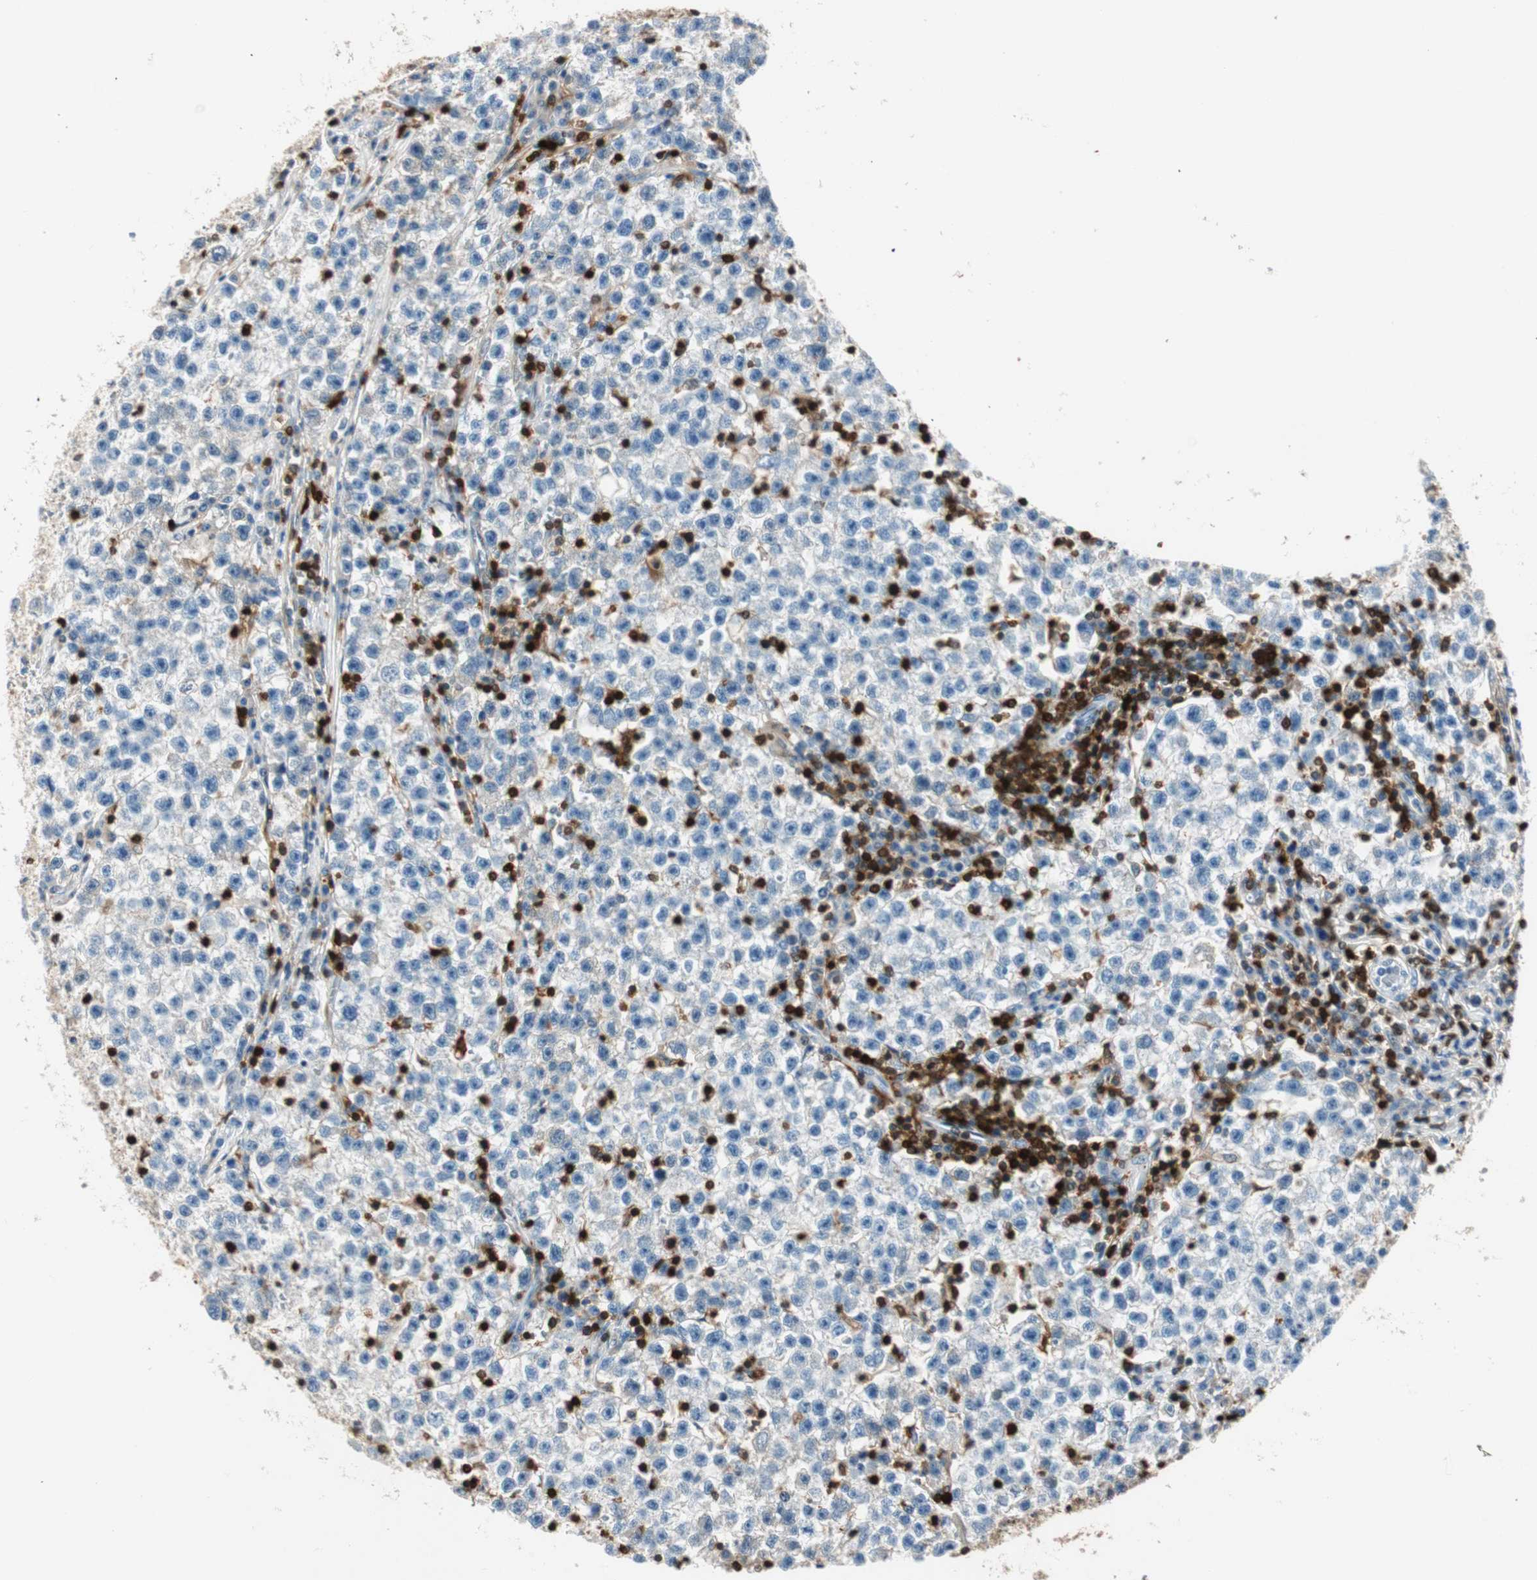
{"staining": {"intensity": "negative", "quantity": "none", "location": "none"}, "tissue": "testis cancer", "cell_type": "Tumor cells", "image_type": "cancer", "snomed": [{"axis": "morphology", "description": "Seminoma, NOS"}, {"axis": "topography", "description": "Testis"}], "caption": "There is no significant positivity in tumor cells of testis cancer.", "gene": "COTL1", "patient": {"sex": "male", "age": 22}}